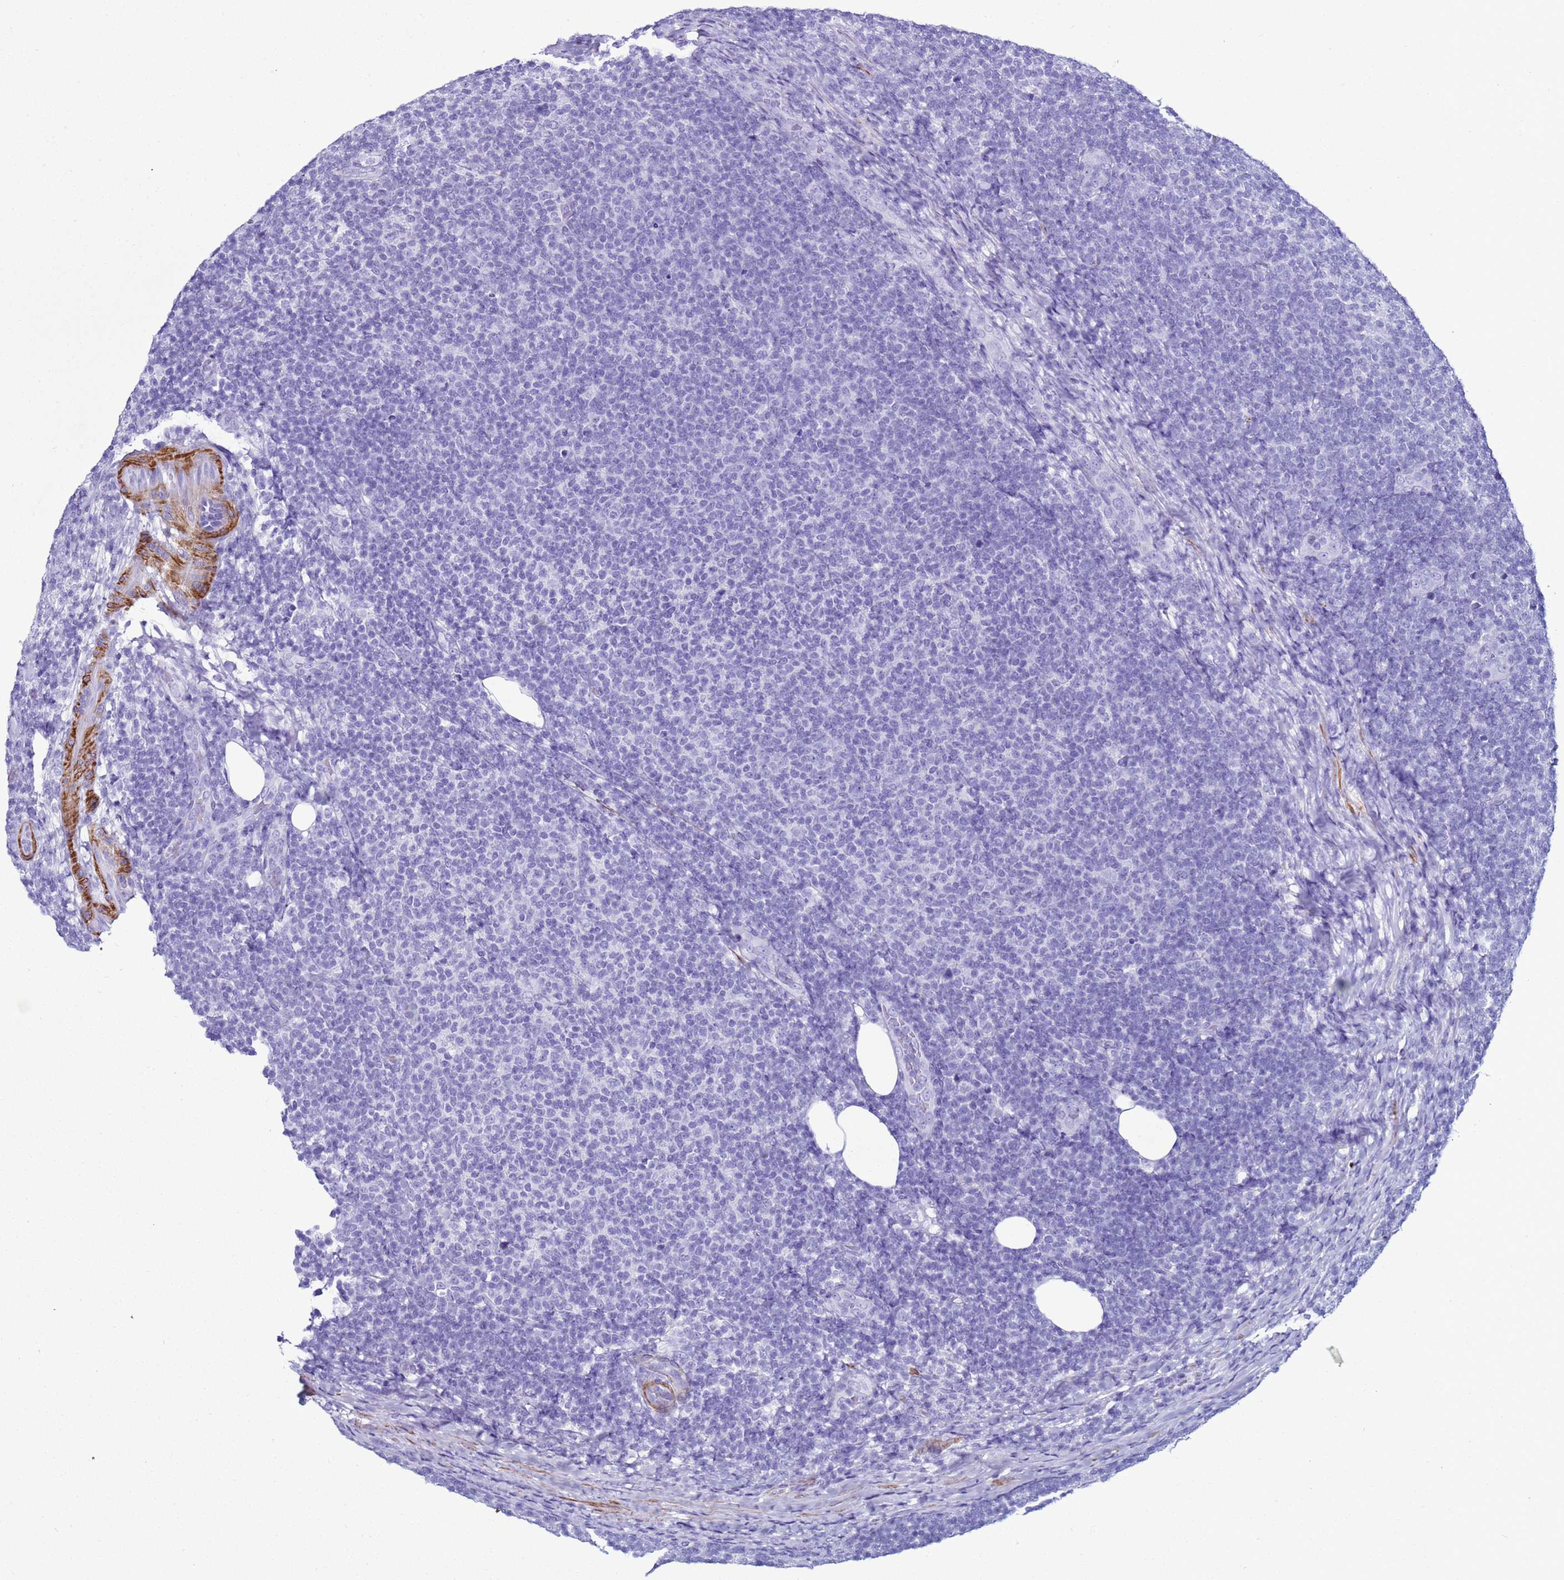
{"staining": {"intensity": "negative", "quantity": "none", "location": "none"}, "tissue": "lymphoma", "cell_type": "Tumor cells", "image_type": "cancer", "snomed": [{"axis": "morphology", "description": "Malignant lymphoma, non-Hodgkin's type, Low grade"}, {"axis": "topography", "description": "Lymph node"}], "caption": "Lymphoma was stained to show a protein in brown. There is no significant expression in tumor cells.", "gene": "LCMT1", "patient": {"sex": "male", "age": 66}}